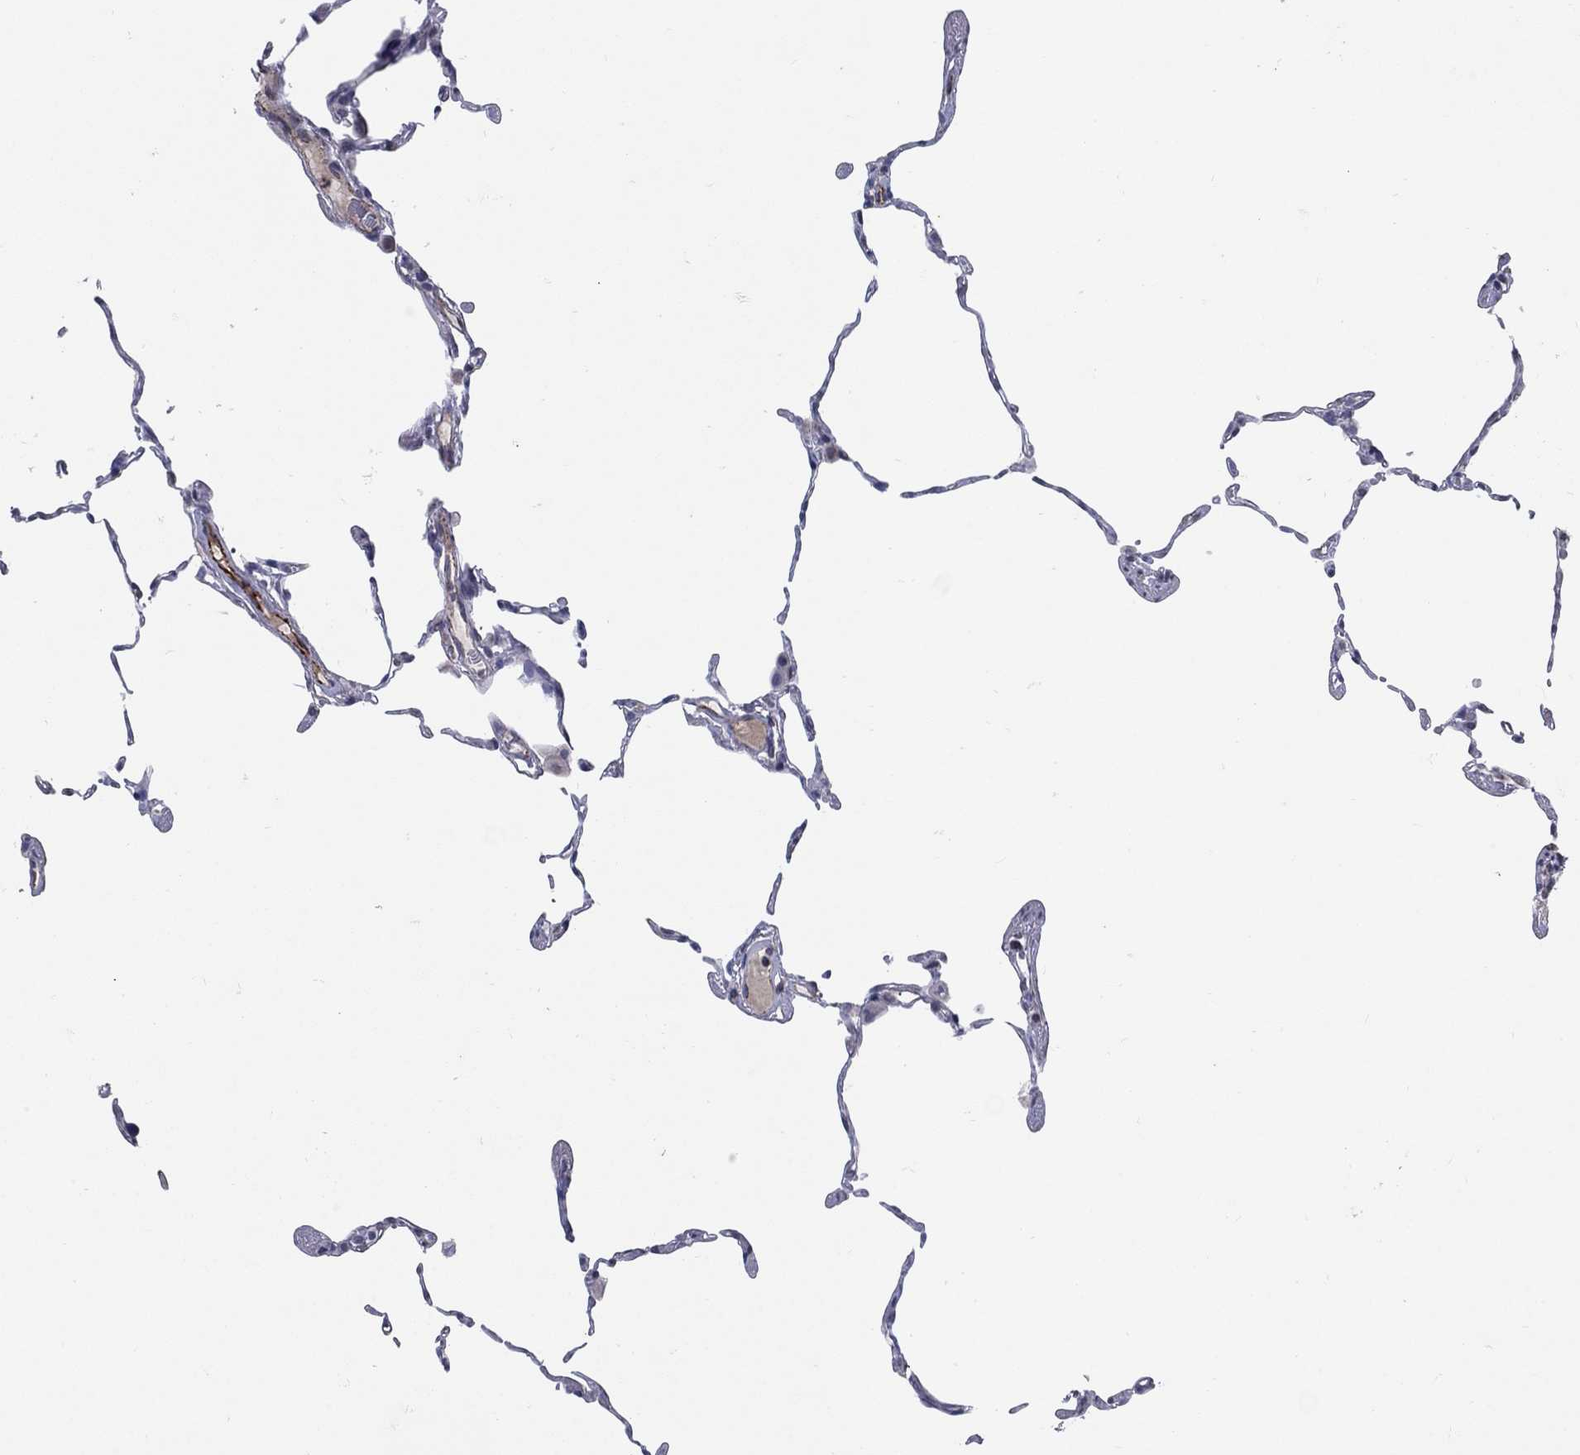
{"staining": {"intensity": "negative", "quantity": "none", "location": "none"}, "tissue": "lung", "cell_type": "Alveolar cells", "image_type": "normal", "snomed": [{"axis": "morphology", "description": "Normal tissue, NOS"}, {"axis": "topography", "description": "Lung"}], "caption": "There is no significant expression in alveolar cells of lung. (DAB IHC visualized using brightfield microscopy, high magnification).", "gene": "TINAG", "patient": {"sex": "female", "age": 57}}